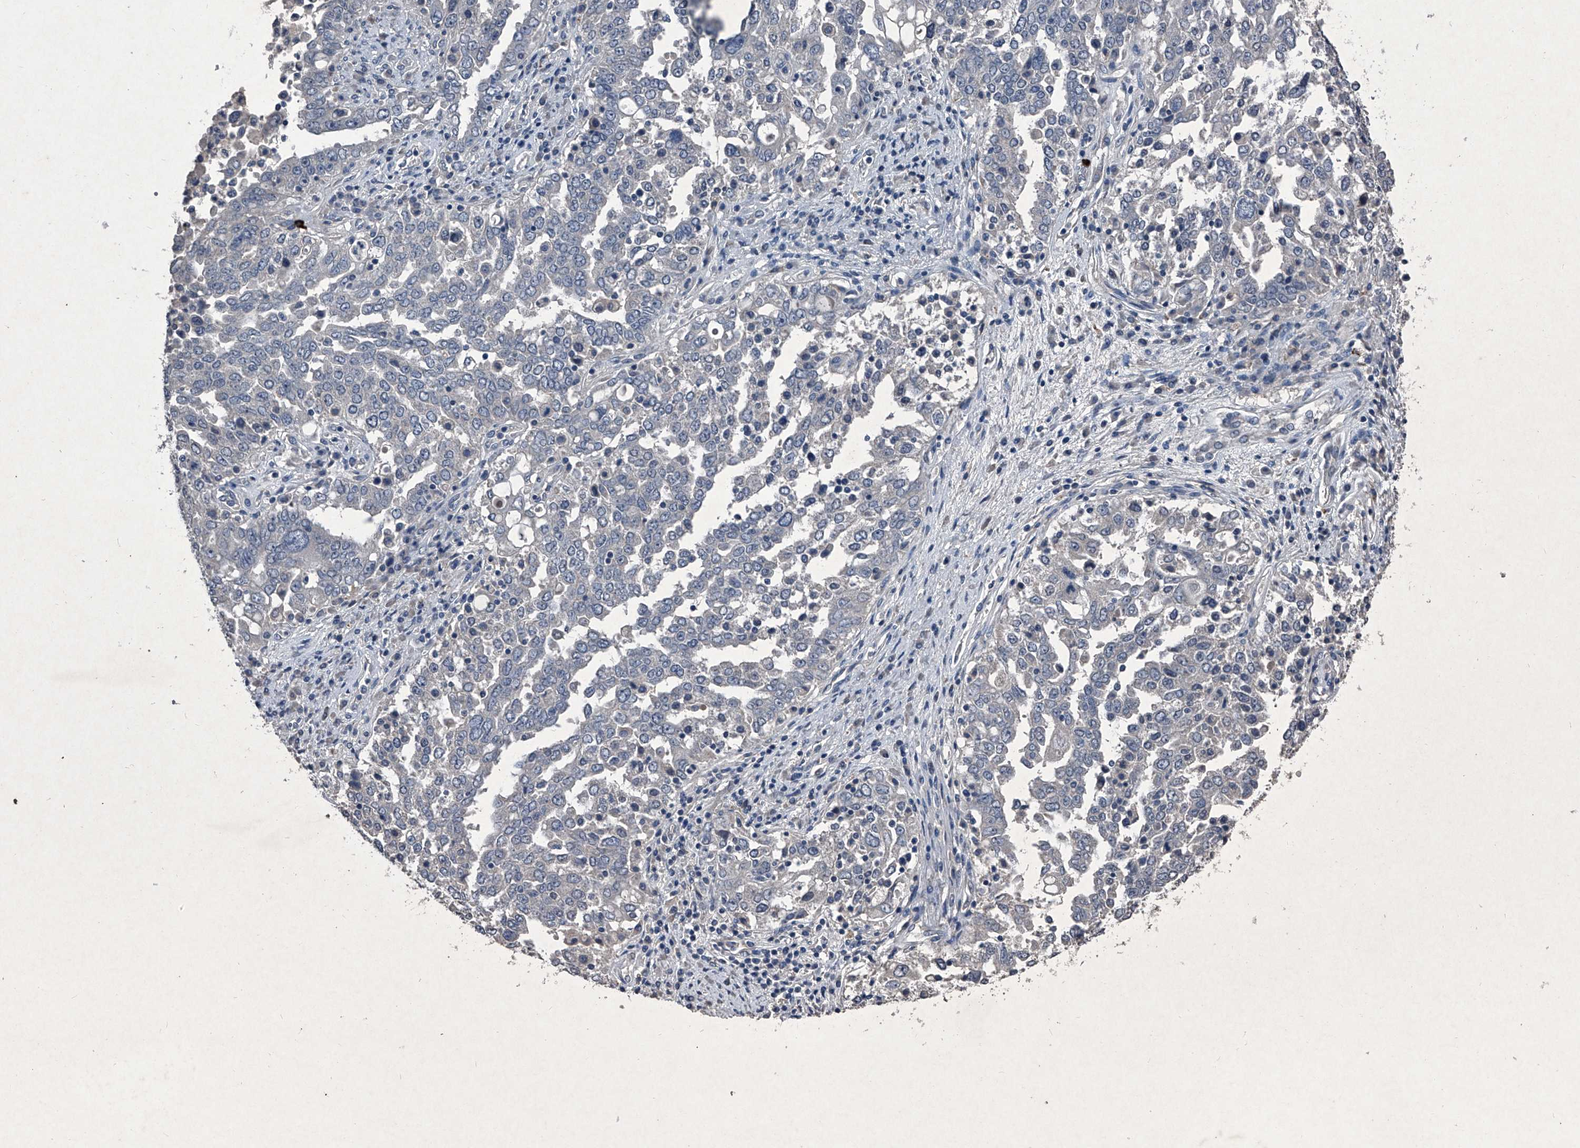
{"staining": {"intensity": "negative", "quantity": "none", "location": "none"}, "tissue": "ovarian cancer", "cell_type": "Tumor cells", "image_type": "cancer", "snomed": [{"axis": "morphology", "description": "Carcinoma, endometroid"}, {"axis": "topography", "description": "Ovary"}], "caption": "Human endometroid carcinoma (ovarian) stained for a protein using immunohistochemistry demonstrates no staining in tumor cells.", "gene": "MAPKAP1", "patient": {"sex": "female", "age": 62}}